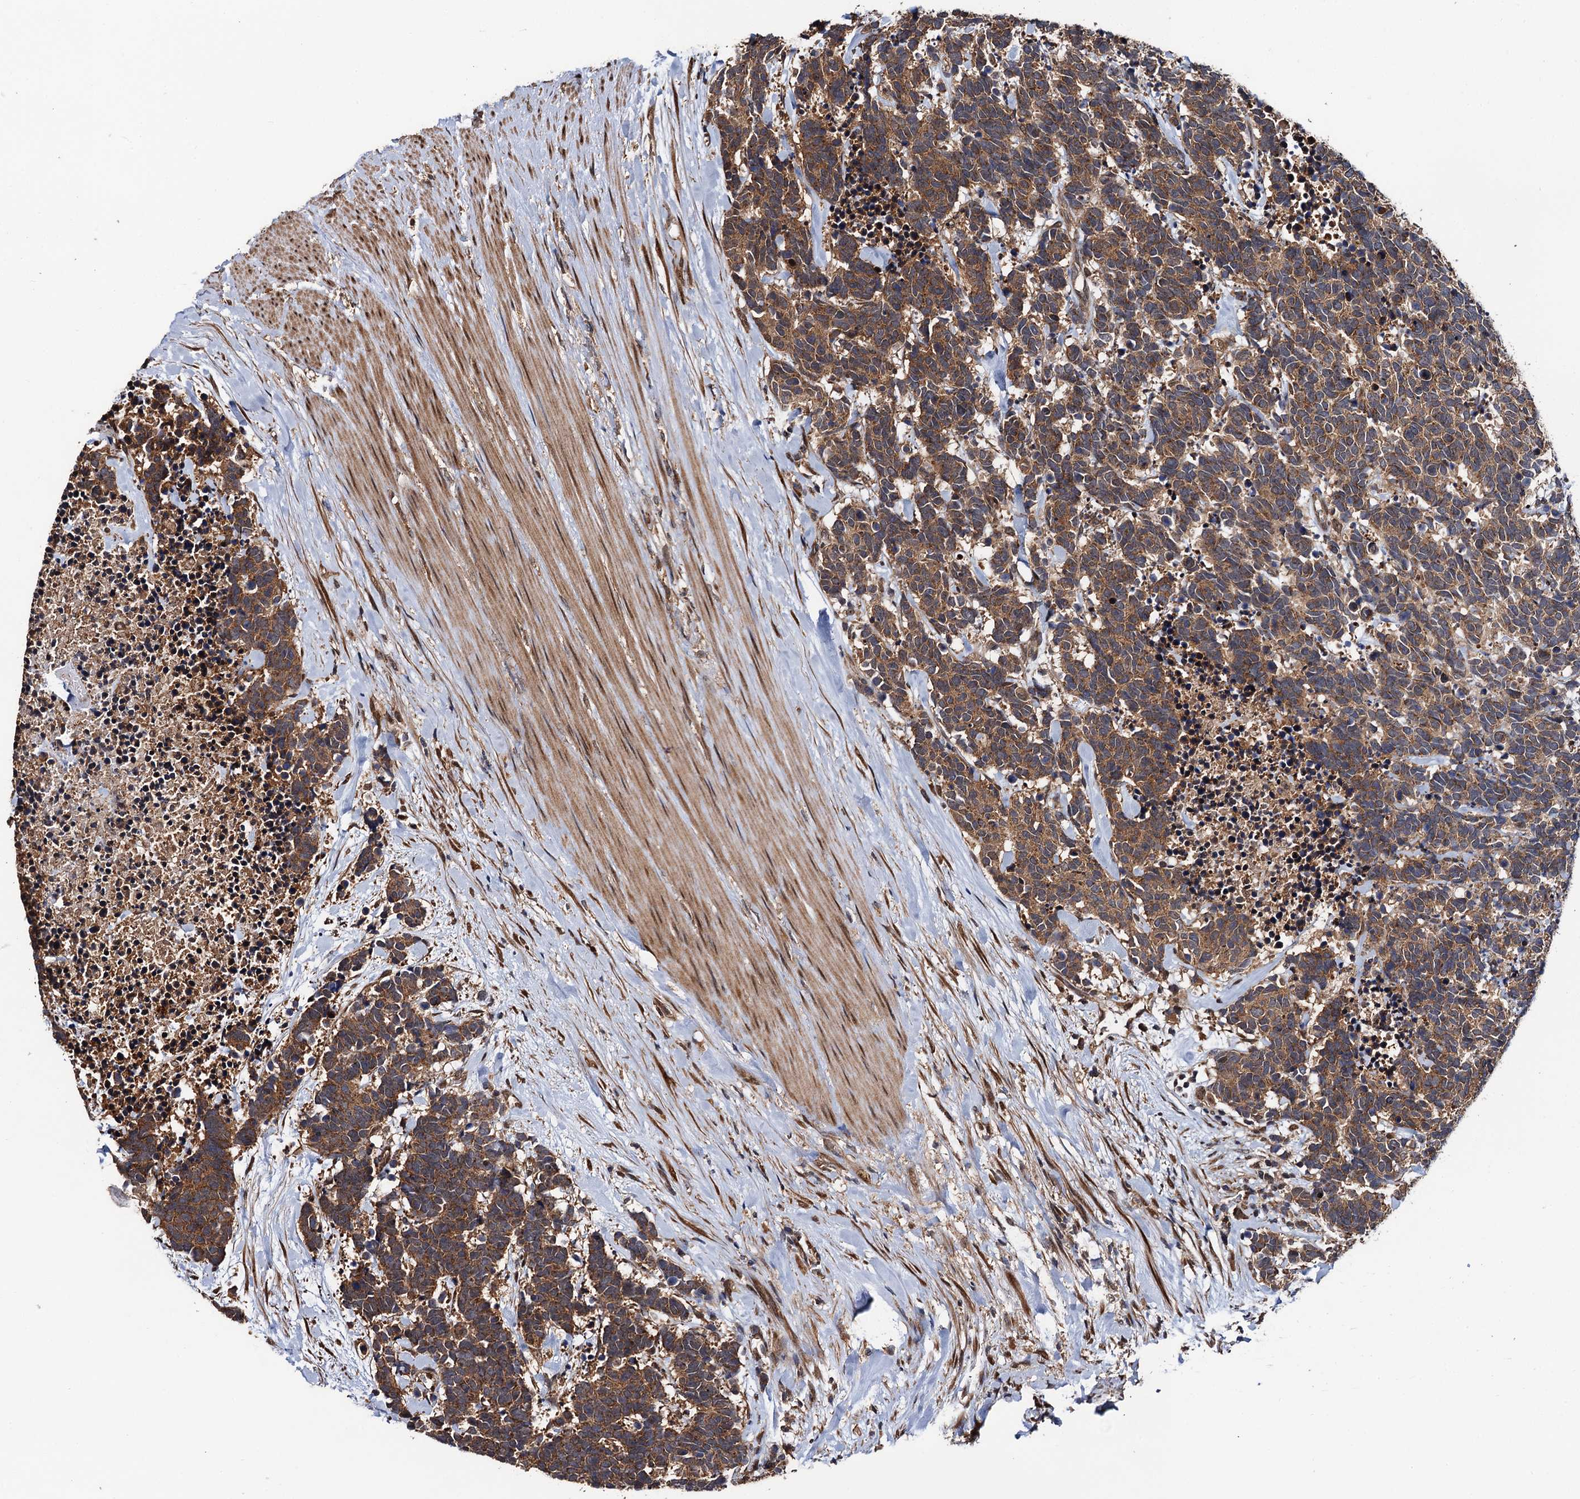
{"staining": {"intensity": "moderate", "quantity": ">75%", "location": "cytoplasmic/membranous"}, "tissue": "carcinoid", "cell_type": "Tumor cells", "image_type": "cancer", "snomed": [{"axis": "morphology", "description": "Carcinoma, NOS"}, {"axis": "morphology", "description": "Carcinoid, malignant, NOS"}, {"axis": "topography", "description": "Prostate"}], "caption": "Protein staining of malignant carcinoid tissue exhibits moderate cytoplasmic/membranous expression in about >75% of tumor cells. The staining was performed using DAB (3,3'-diaminobenzidine), with brown indicating positive protein expression. Nuclei are stained blue with hematoxylin.", "gene": "MIER2", "patient": {"sex": "male", "age": 57}}